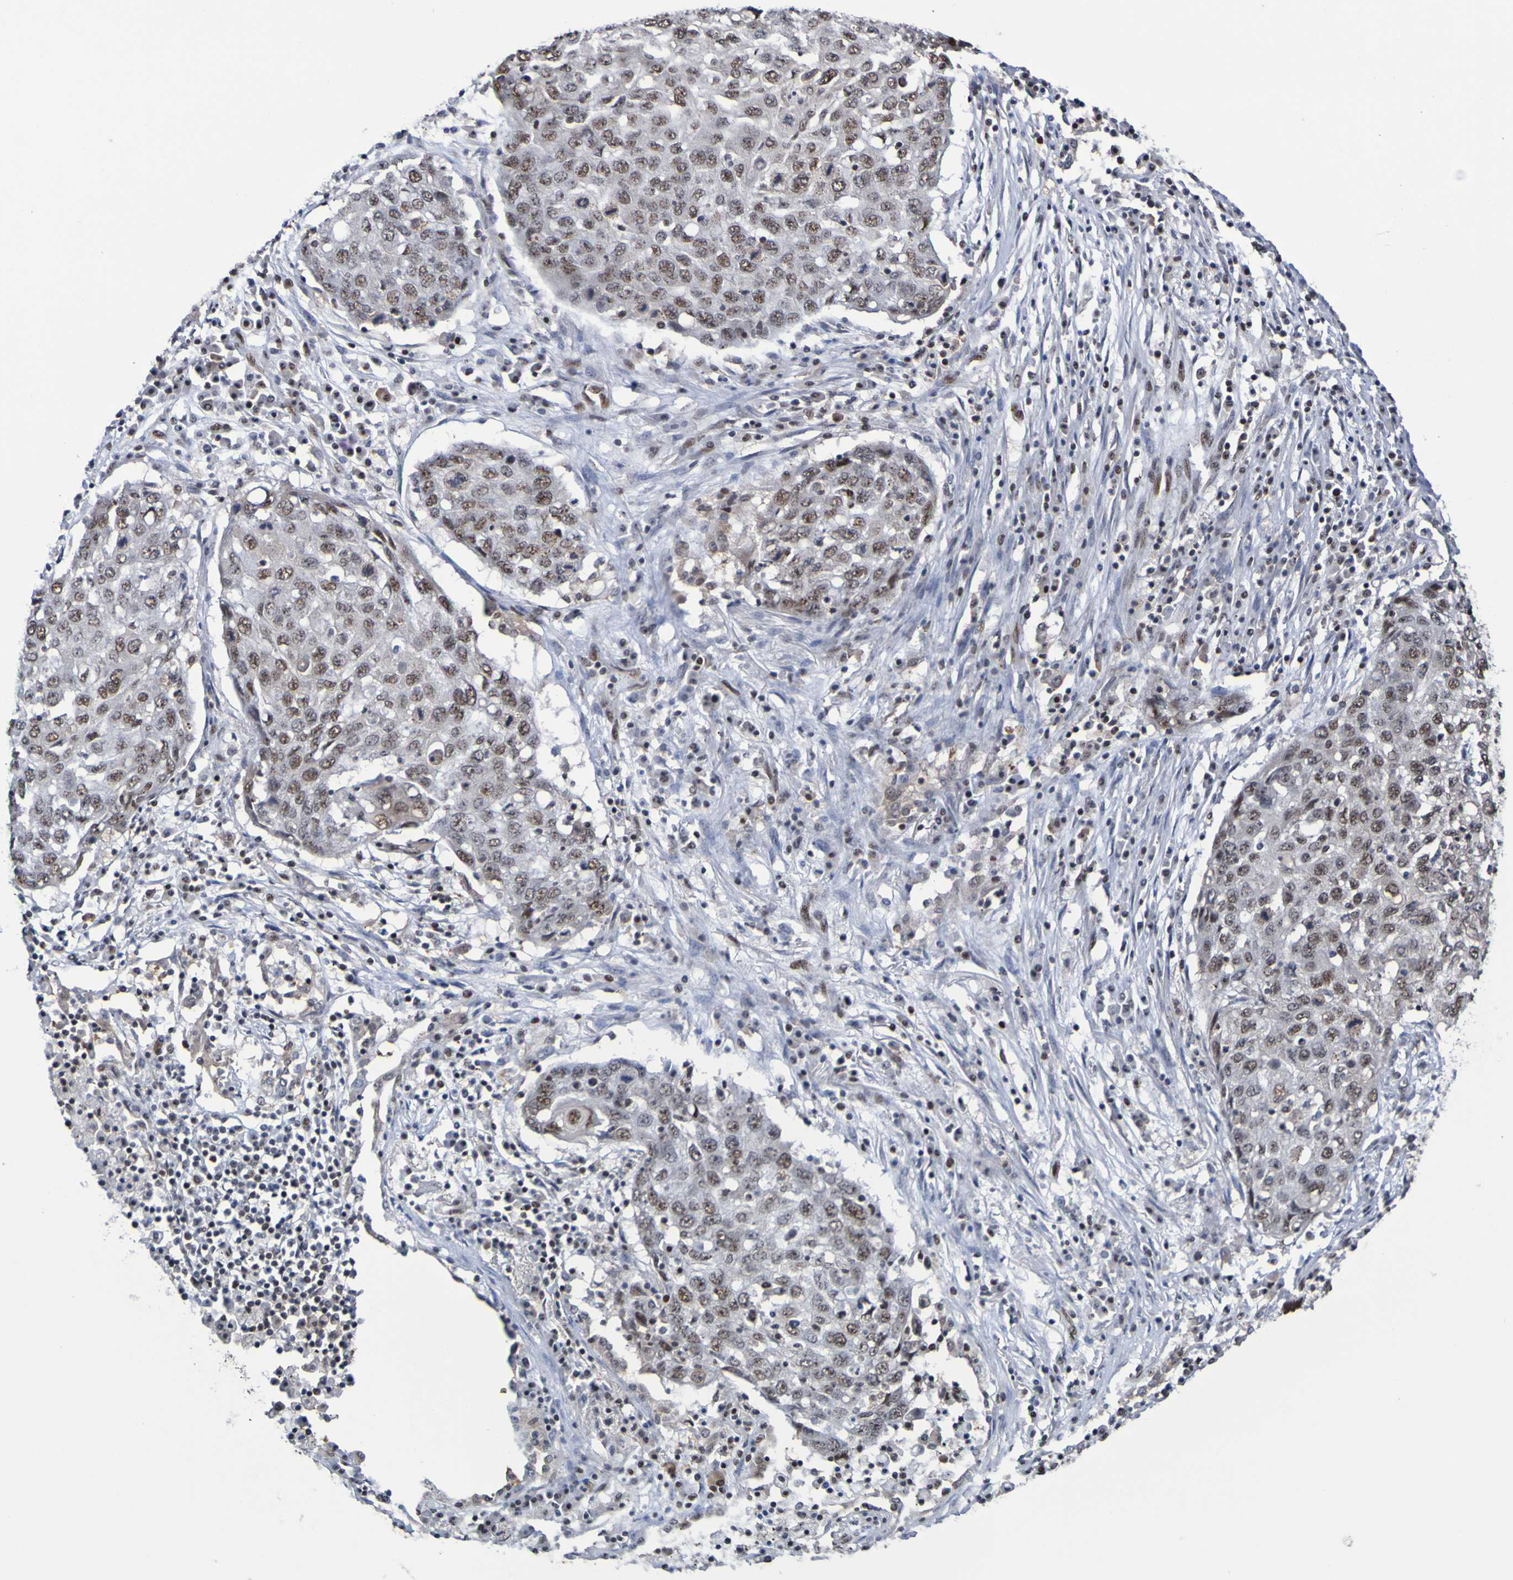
{"staining": {"intensity": "weak", "quantity": ">75%", "location": "nuclear"}, "tissue": "lung cancer", "cell_type": "Tumor cells", "image_type": "cancer", "snomed": [{"axis": "morphology", "description": "Squamous cell carcinoma, NOS"}, {"axis": "topography", "description": "Lung"}], "caption": "Squamous cell carcinoma (lung) stained with a brown dye reveals weak nuclear positive positivity in about >75% of tumor cells.", "gene": "CDC5L", "patient": {"sex": "female", "age": 63}}